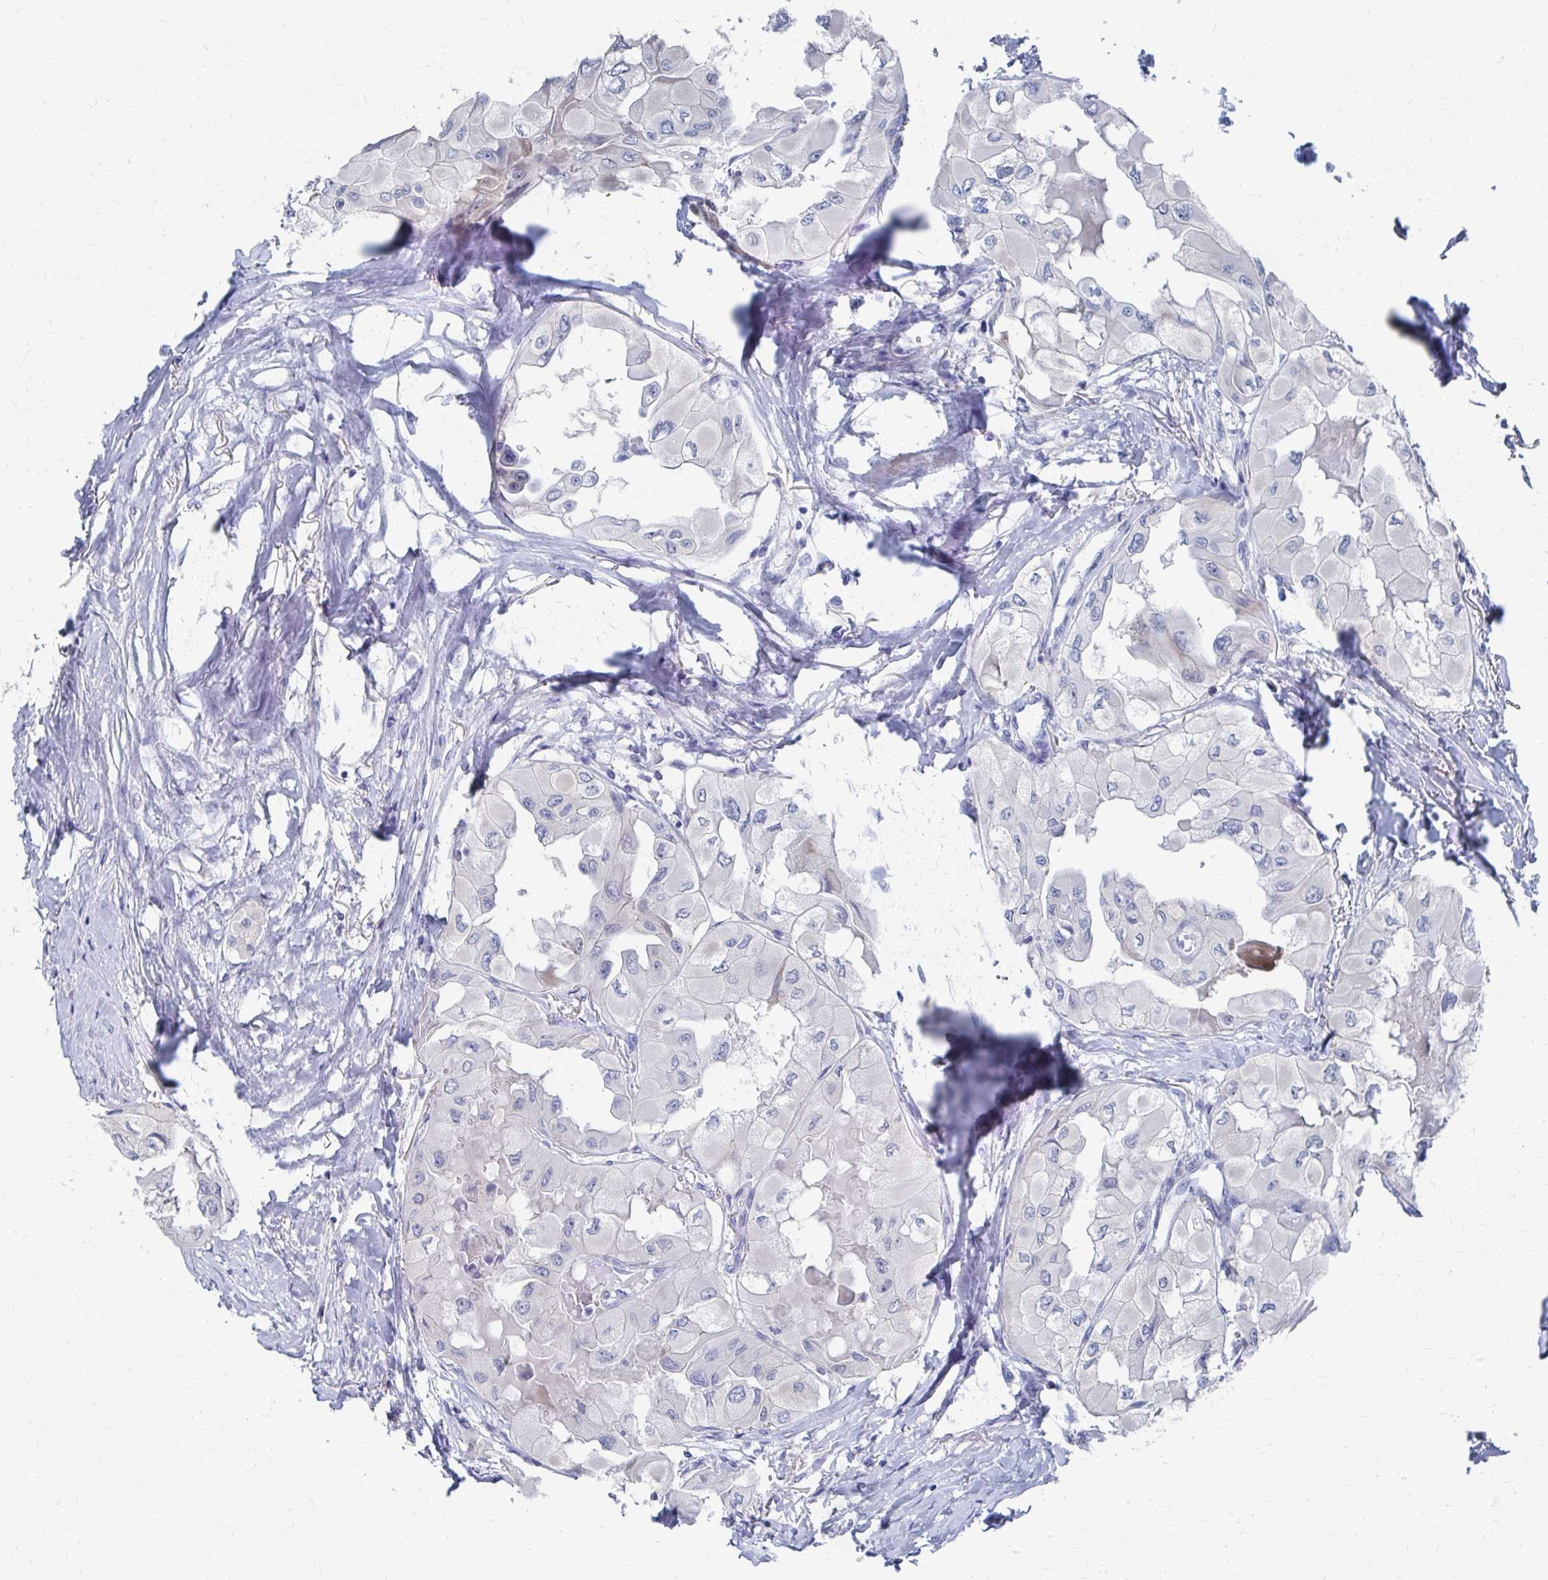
{"staining": {"intensity": "negative", "quantity": "none", "location": "none"}, "tissue": "thyroid cancer", "cell_type": "Tumor cells", "image_type": "cancer", "snomed": [{"axis": "morphology", "description": "Normal tissue, NOS"}, {"axis": "morphology", "description": "Papillary adenocarcinoma, NOS"}, {"axis": "topography", "description": "Thyroid gland"}], "caption": "This is an IHC micrograph of thyroid papillary adenocarcinoma. There is no staining in tumor cells.", "gene": "PLEKHG7", "patient": {"sex": "female", "age": 59}}